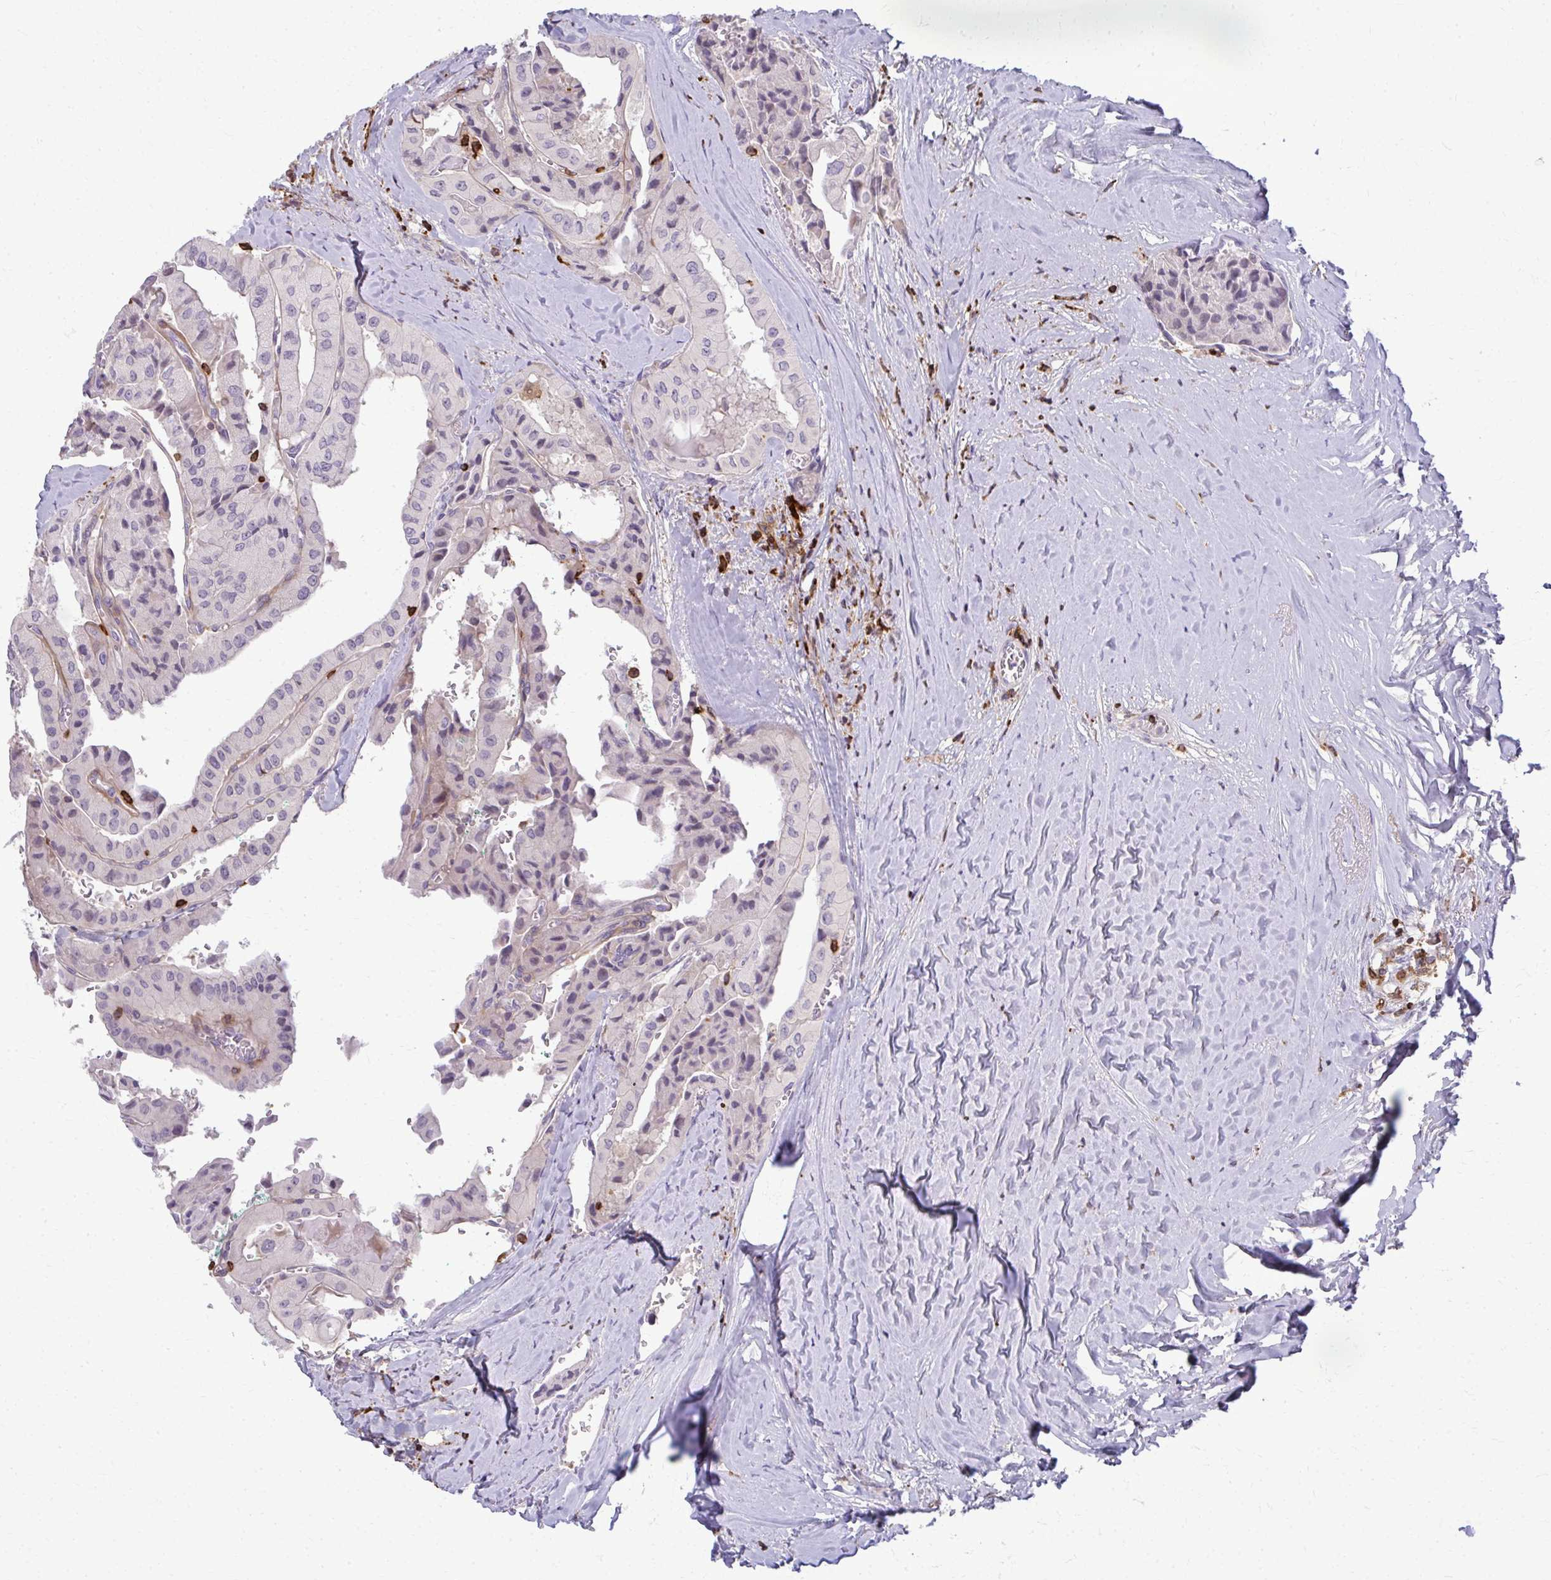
{"staining": {"intensity": "negative", "quantity": "none", "location": "none"}, "tissue": "thyroid cancer", "cell_type": "Tumor cells", "image_type": "cancer", "snomed": [{"axis": "morphology", "description": "Normal tissue, NOS"}, {"axis": "morphology", "description": "Papillary adenocarcinoma, NOS"}, {"axis": "topography", "description": "Thyroid gland"}], "caption": "The histopathology image reveals no staining of tumor cells in papillary adenocarcinoma (thyroid).", "gene": "AP5M1", "patient": {"sex": "female", "age": 59}}